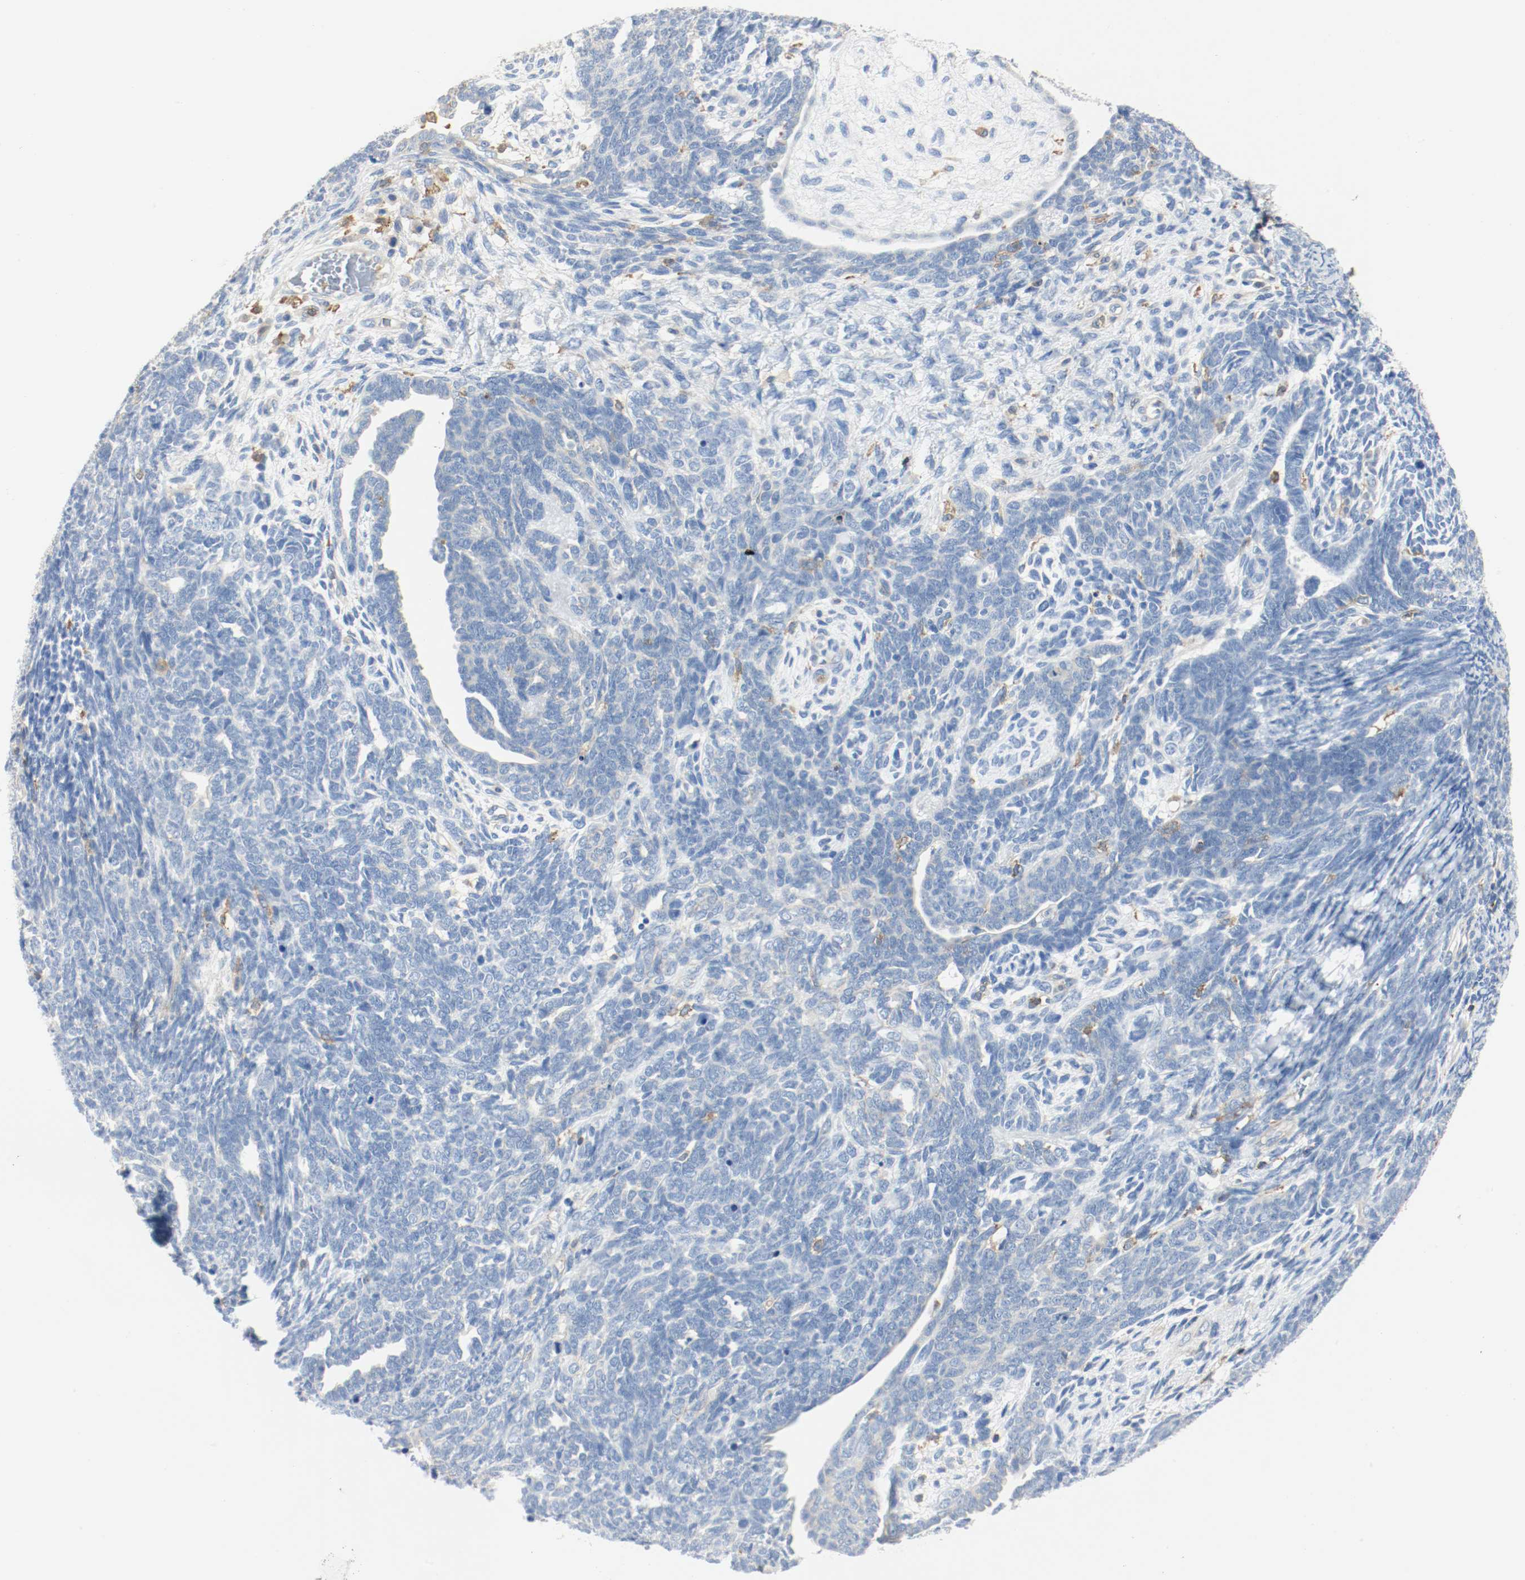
{"staining": {"intensity": "negative", "quantity": "none", "location": "none"}, "tissue": "endometrial cancer", "cell_type": "Tumor cells", "image_type": "cancer", "snomed": [{"axis": "morphology", "description": "Neoplasm, malignant, NOS"}, {"axis": "topography", "description": "Endometrium"}], "caption": "High power microscopy micrograph of an IHC image of endometrial cancer (malignant neoplasm), revealing no significant expression in tumor cells. The staining was performed using DAB to visualize the protein expression in brown, while the nuclei were stained in blue with hematoxylin (Magnification: 20x).", "gene": "ARPC1B", "patient": {"sex": "female", "age": 74}}